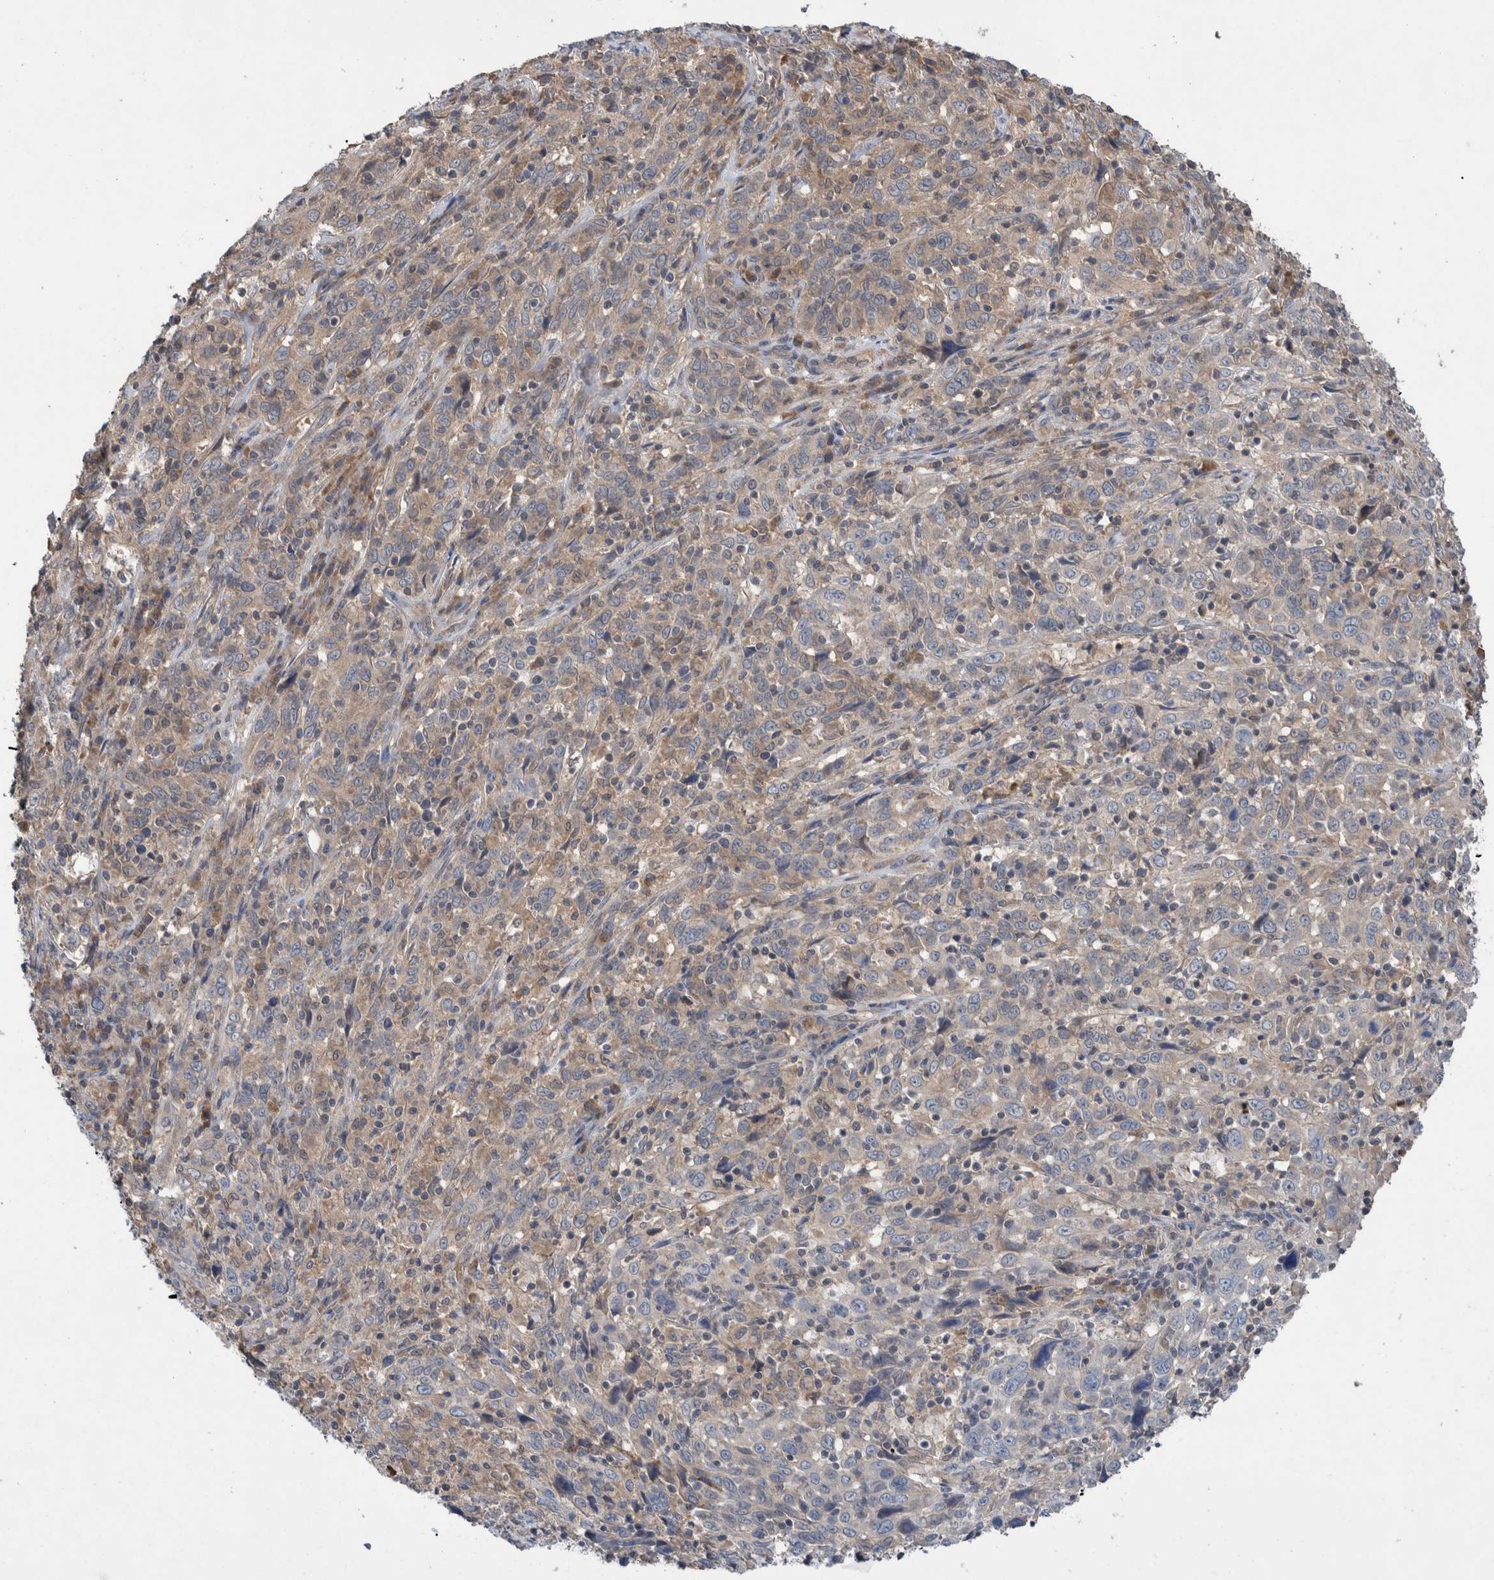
{"staining": {"intensity": "weak", "quantity": "<25%", "location": "cytoplasmic/membranous"}, "tissue": "cervical cancer", "cell_type": "Tumor cells", "image_type": "cancer", "snomed": [{"axis": "morphology", "description": "Squamous cell carcinoma, NOS"}, {"axis": "topography", "description": "Cervix"}], "caption": "Cervical squamous cell carcinoma was stained to show a protein in brown. There is no significant staining in tumor cells.", "gene": "PLPBP", "patient": {"sex": "female", "age": 46}}